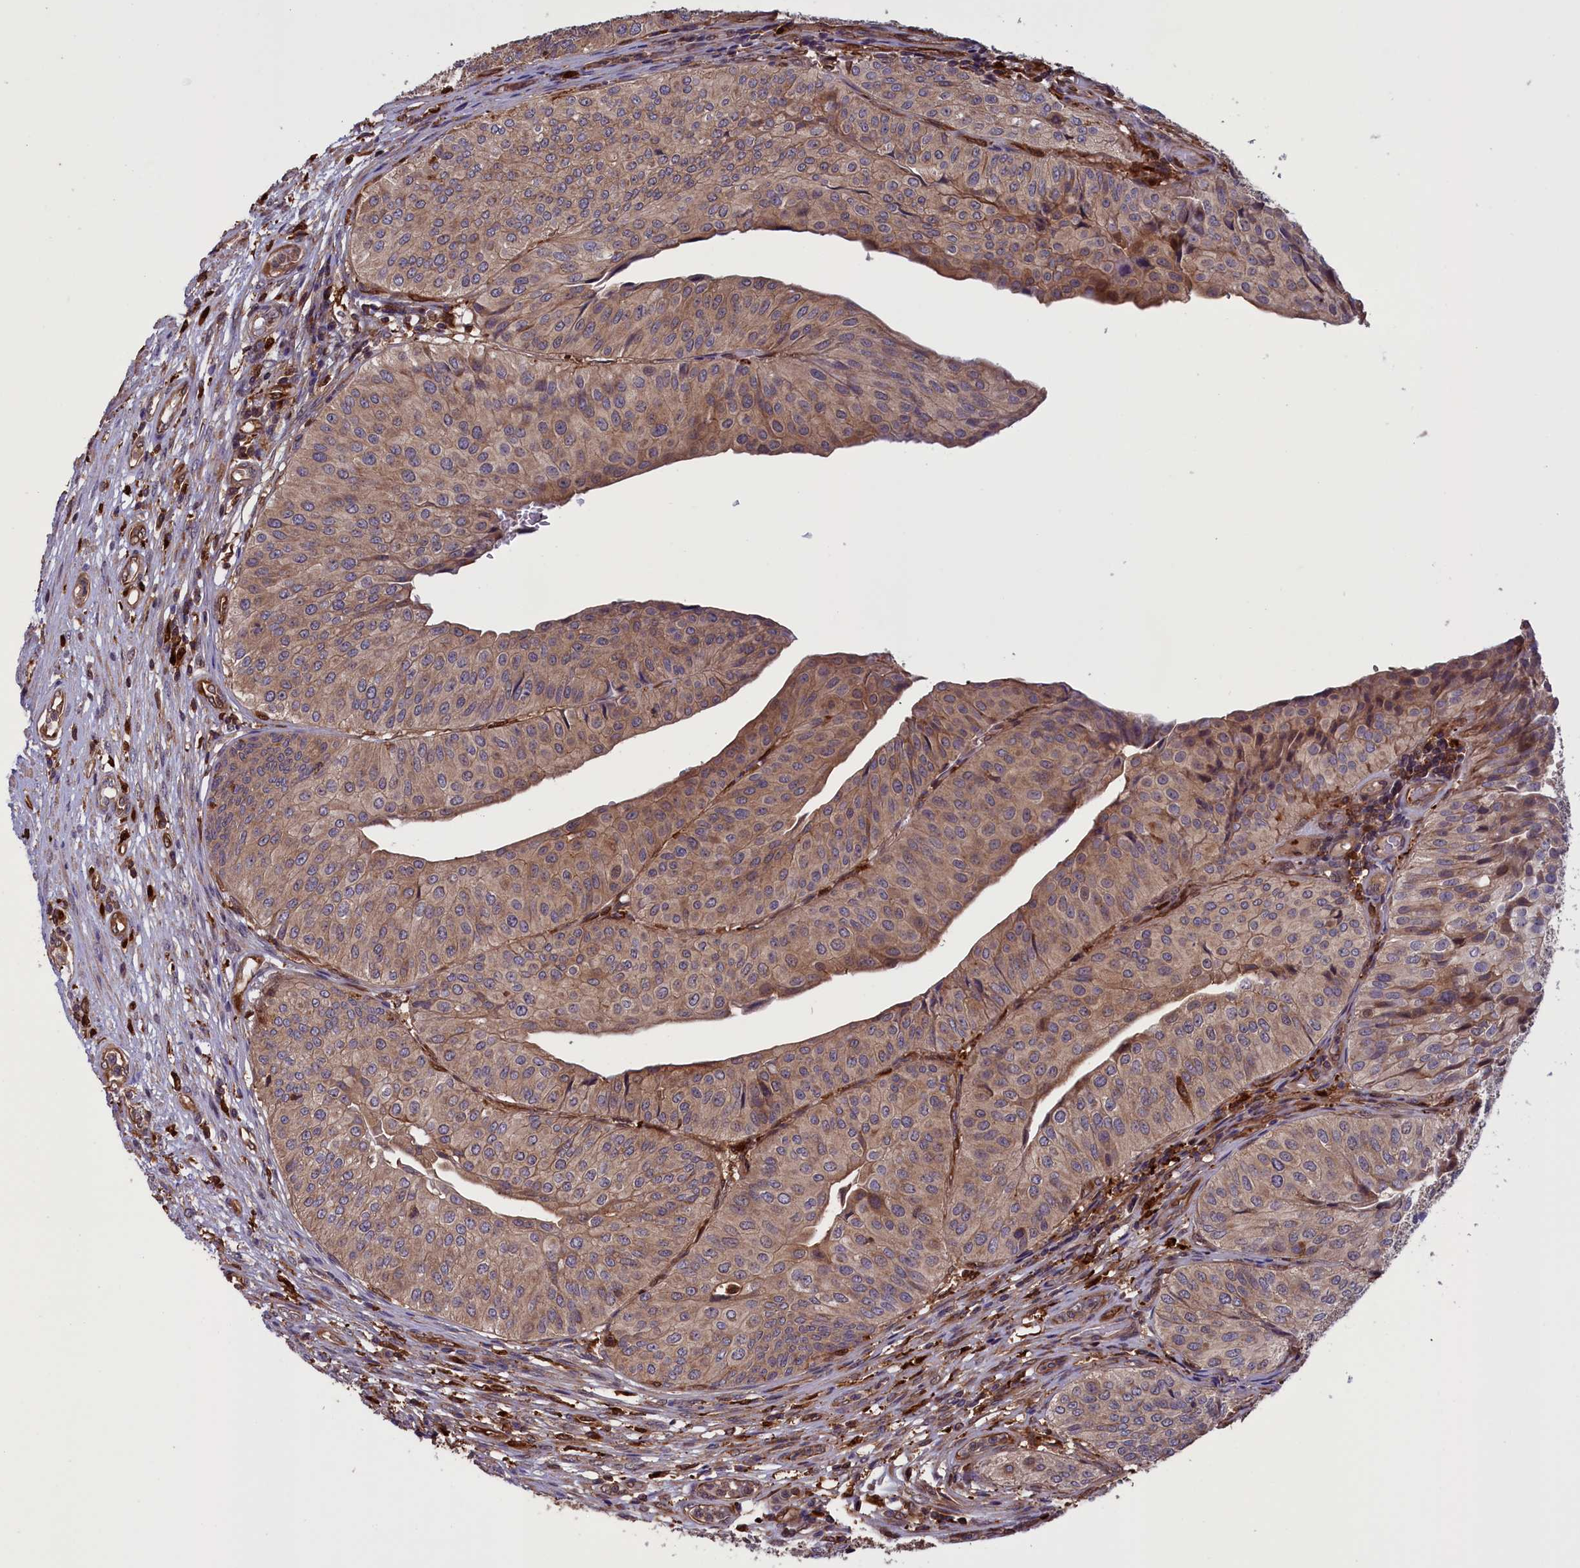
{"staining": {"intensity": "weak", "quantity": ">75%", "location": "cytoplasmic/membranous"}, "tissue": "urothelial cancer", "cell_type": "Tumor cells", "image_type": "cancer", "snomed": [{"axis": "morphology", "description": "Urothelial carcinoma, Low grade"}, {"axis": "topography", "description": "Urinary bladder"}], "caption": "Urothelial carcinoma (low-grade) stained with immunohistochemistry (IHC) demonstrates weak cytoplasmic/membranous positivity in approximately >75% of tumor cells.", "gene": "ARHGAP18", "patient": {"sex": "male", "age": 67}}